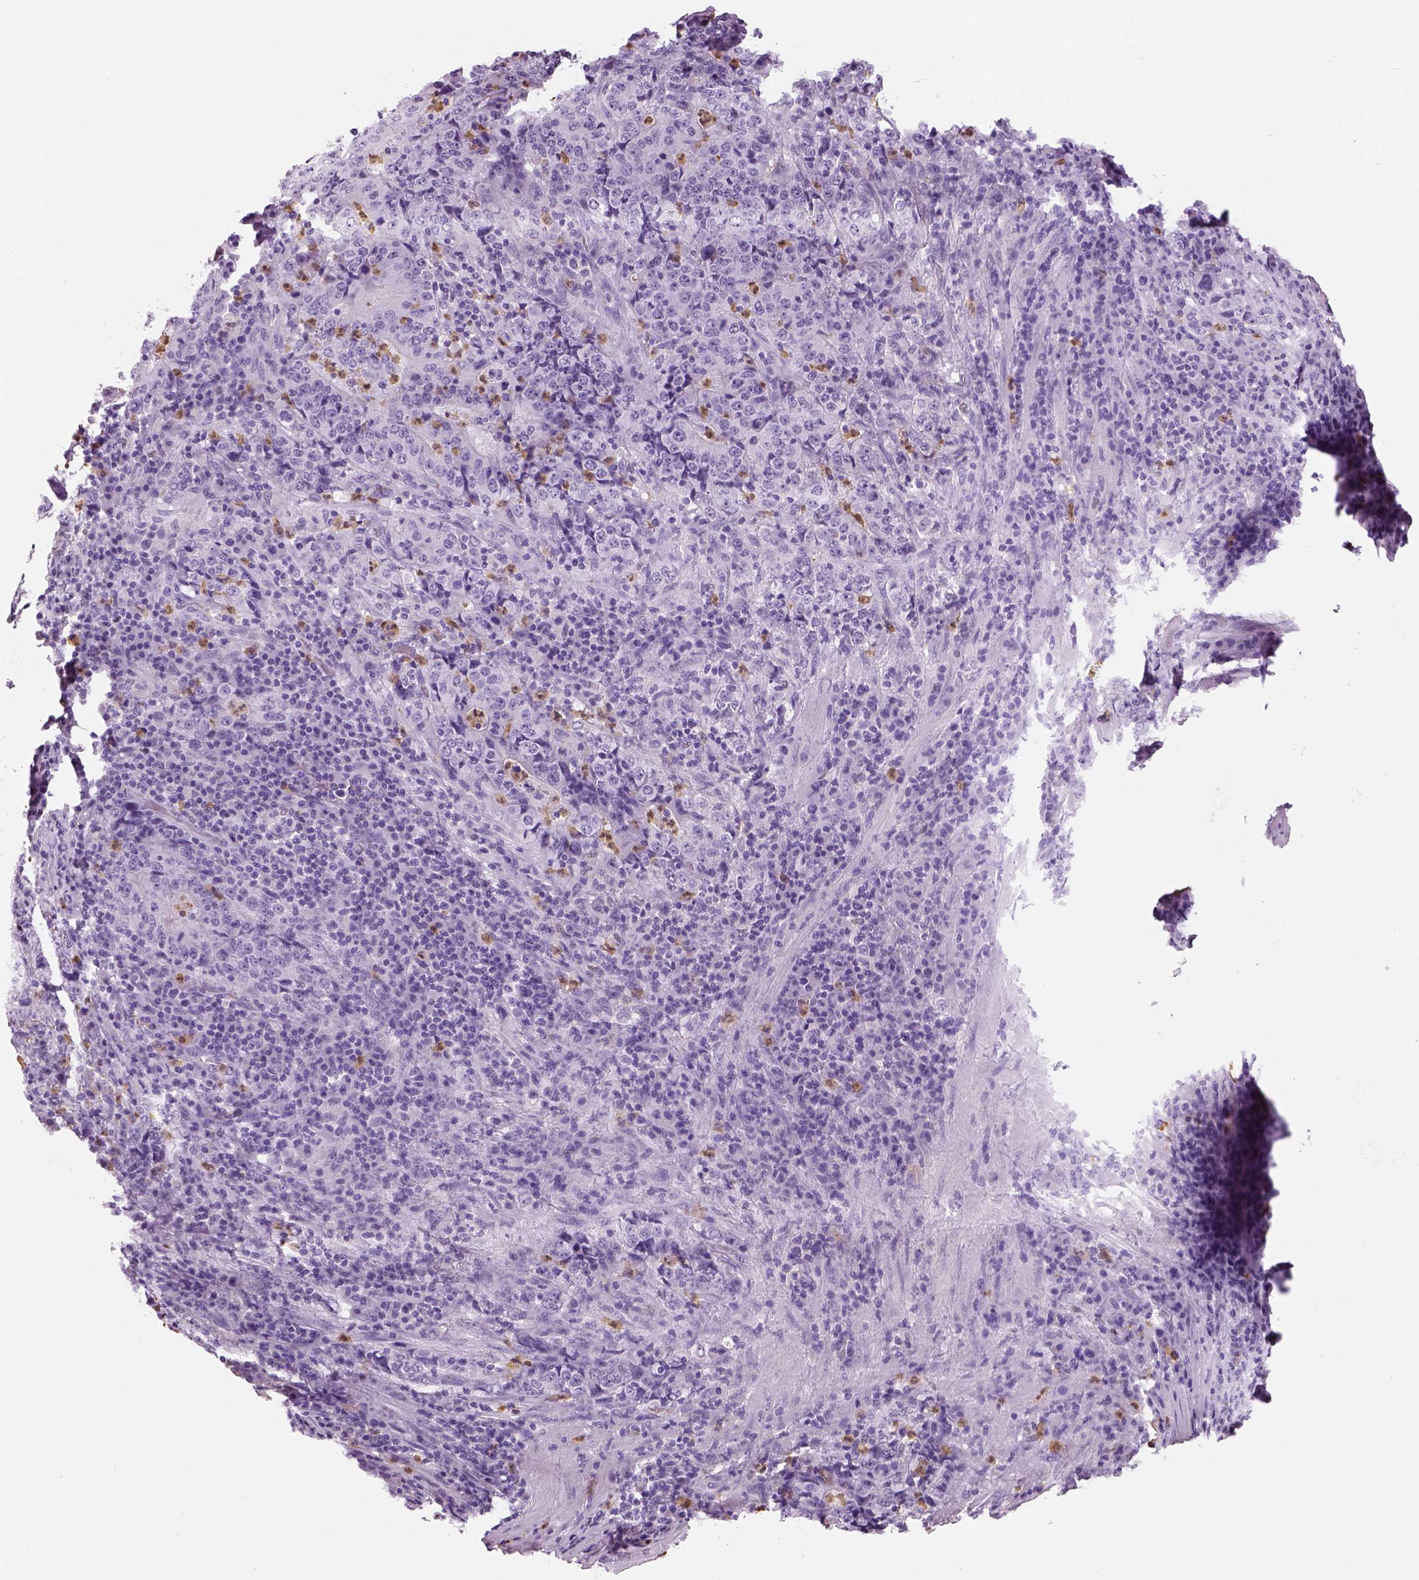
{"staining": {"intensity": "negative", "quantity": "none", "location": "none"}, "tissue": "stomach cancer", "cell_type": "Tumor cells", "image_type": "cancer", "snomed": [{"axis": "morphology", "description": "Normal tissue, NOS"}, {"axis": "morphology", "description": "Adenocarcinoma, NOS"}, {"axis": "topography", "description": "Stomach, upper"}, {"axis": "topography", "description": "Stomach"}], "caption": "The micrograph shows no significant expression in tumor cells of stomach cancer (adenocarcinoma). Nuclei are stained in blue.", "gene": "NECAB2", "patient": {"sex": "male", "age": 59}}